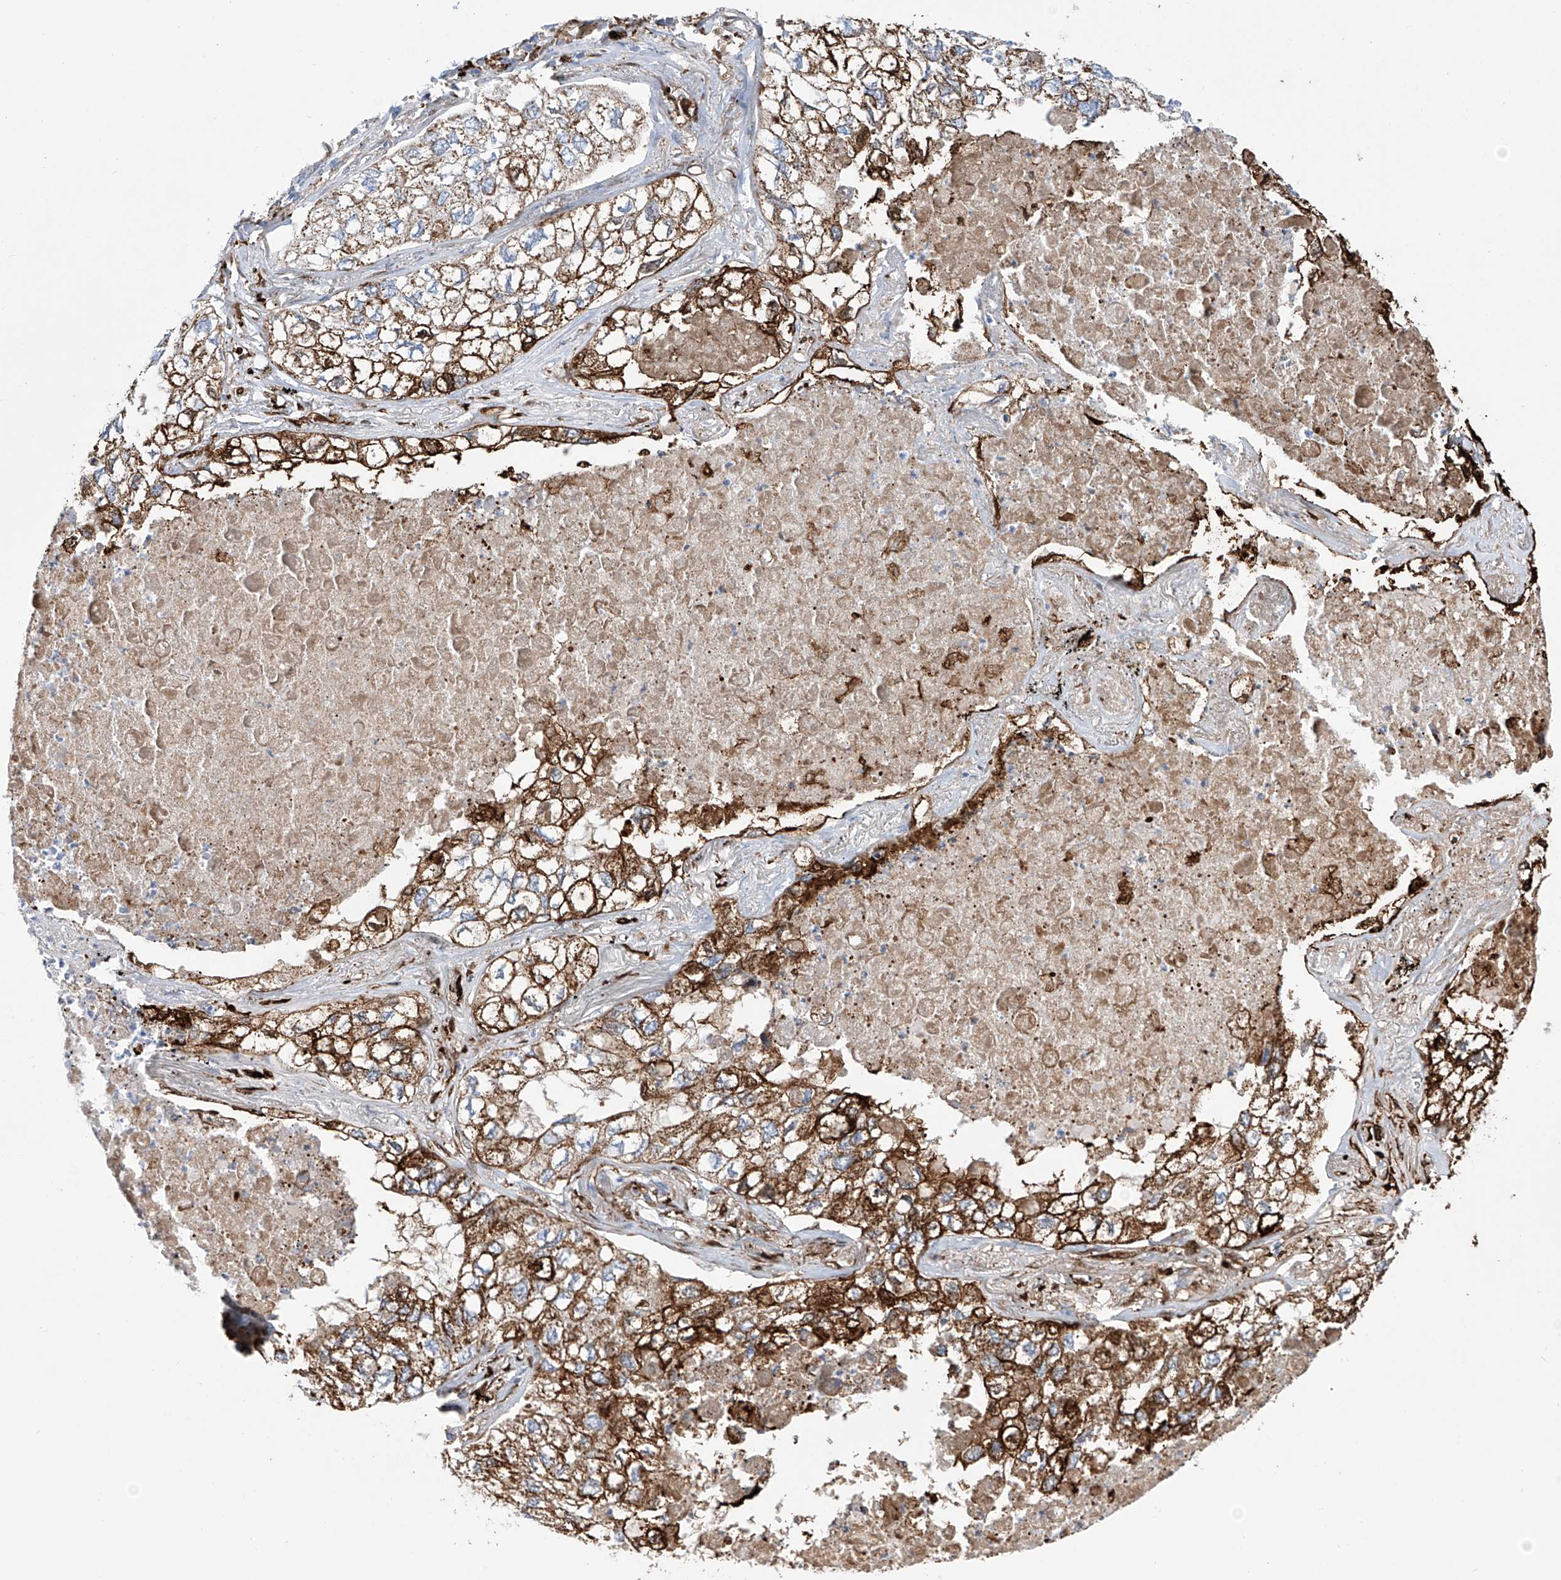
{"staining": {"intensity": "strong", "quantity": "25%-75%", "location": "cytoplasmic/membranous"}, "tissue": "lung cancer", "cell_type": "Tumor cells", "image_type": "cancer", "snomed": [{"axis": "morphology", "description": "Adenocarcinoma, NOS"}, {"axis": "topography", "description": "Lung"}], "caption": "This image displays immunohistochemistry staining of human adenocarcinoma (lung), with high strong cytoplasmic/membranous expression in approximately 25%-75% of tumor cells.", "gene": "ALDH6A1", "patient": {"sex": "male", "age": 65}}